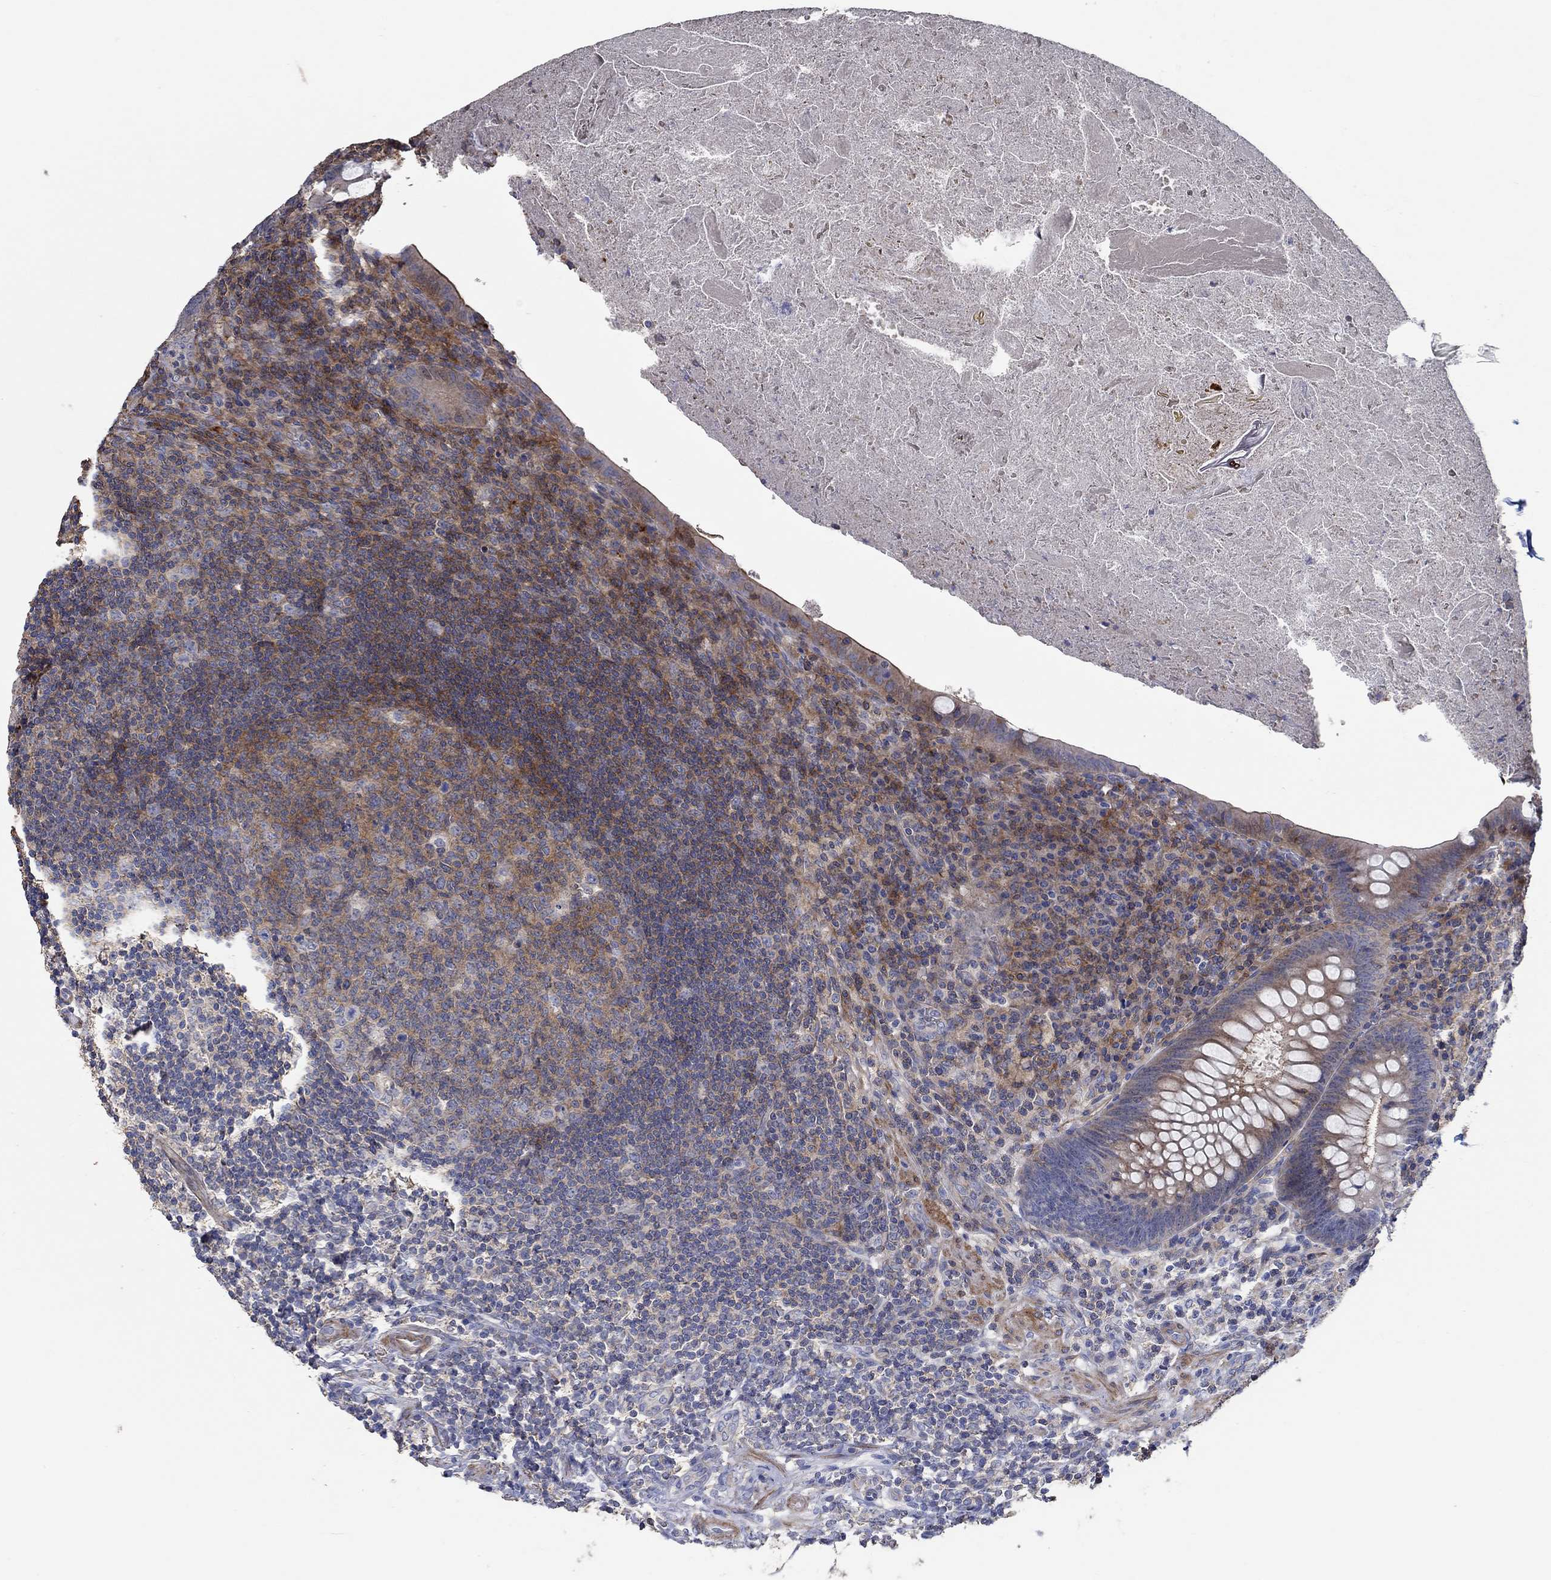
{"staining": {"intensity": "moderate", "quantity": "<25%", "location": "cytoplasmic/membranous"}, "tissue": "appendix", "cell_type": "Glandular cells", "image_type": "normal", "snomed": [{"axis": "morphology", "description": "Normal tissue, NOS"}, {"axis": "topography", "description": "Appendix"}], "caption": "High-magnification brightfield microscopy of benign appendix stained with DAB (brown) and counterstained with hematoxylin (blue). glandular cells exhibit moderate cytoplasmic/membranous staining is identified in approximately<25% of cells. (DAB = brown stain, brightfield microscopy at high magnification).", "gene": "TNFAIP8L3", "patient": {"sex": "male", "age": 47}}